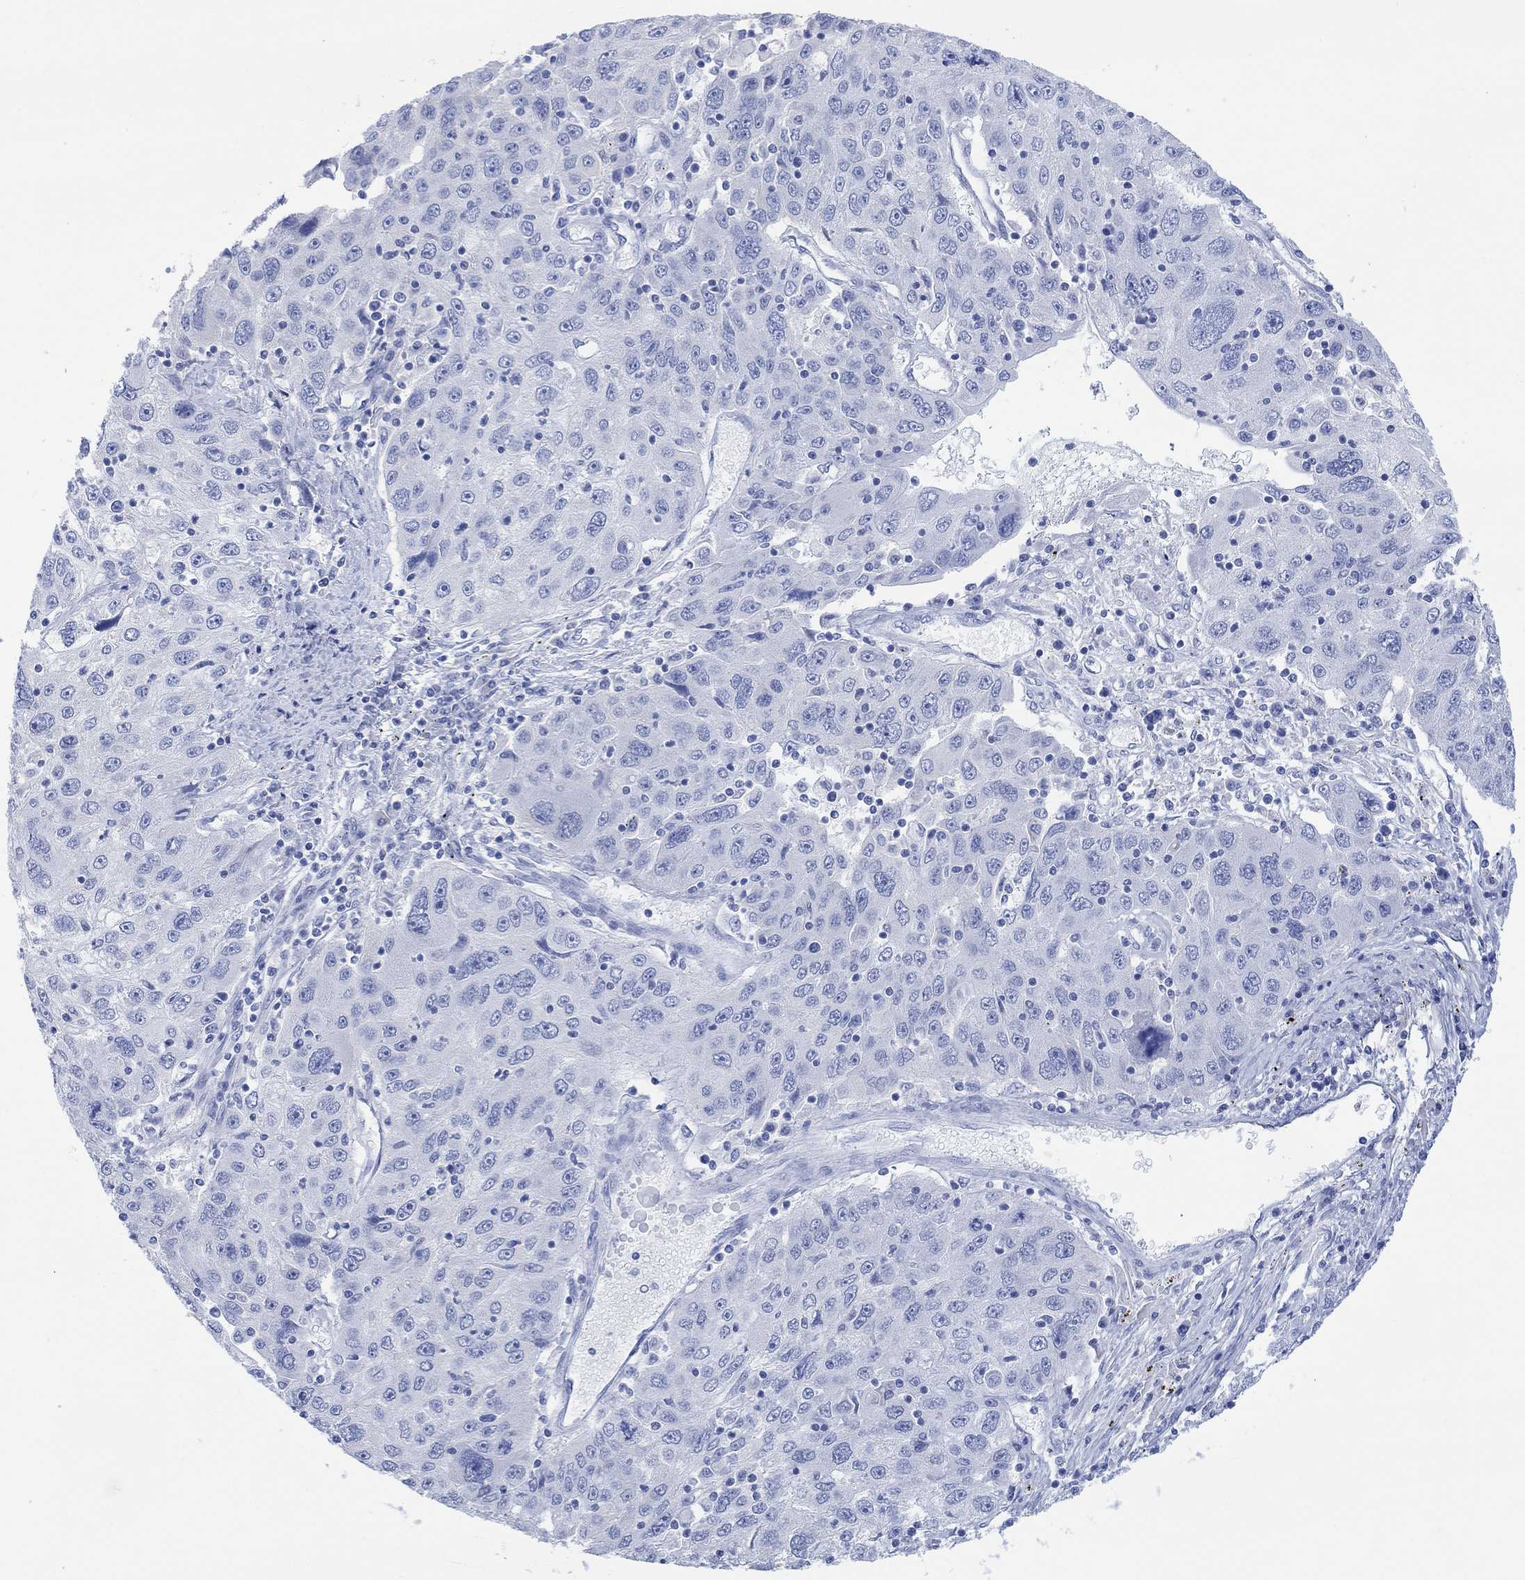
{"staining": {"intensity": "negative", "quantity": "none", "location": "none"}, "tissue": "stomach cancer", "cell_type": "Tumor cells", "image_type": "cancer", "snomed": [{"axis": "morphology", "description": "Adenocarcinoma, NOS"}, {"axis": "topography", "description": "Stomach"}], "caption": "This is an IHC micrograph of human stomach cancer (adenocarcinoma). There is no expression in tumor cells.", "gene": "CALCA", "patient": {"sex": "male", "age": 56}}